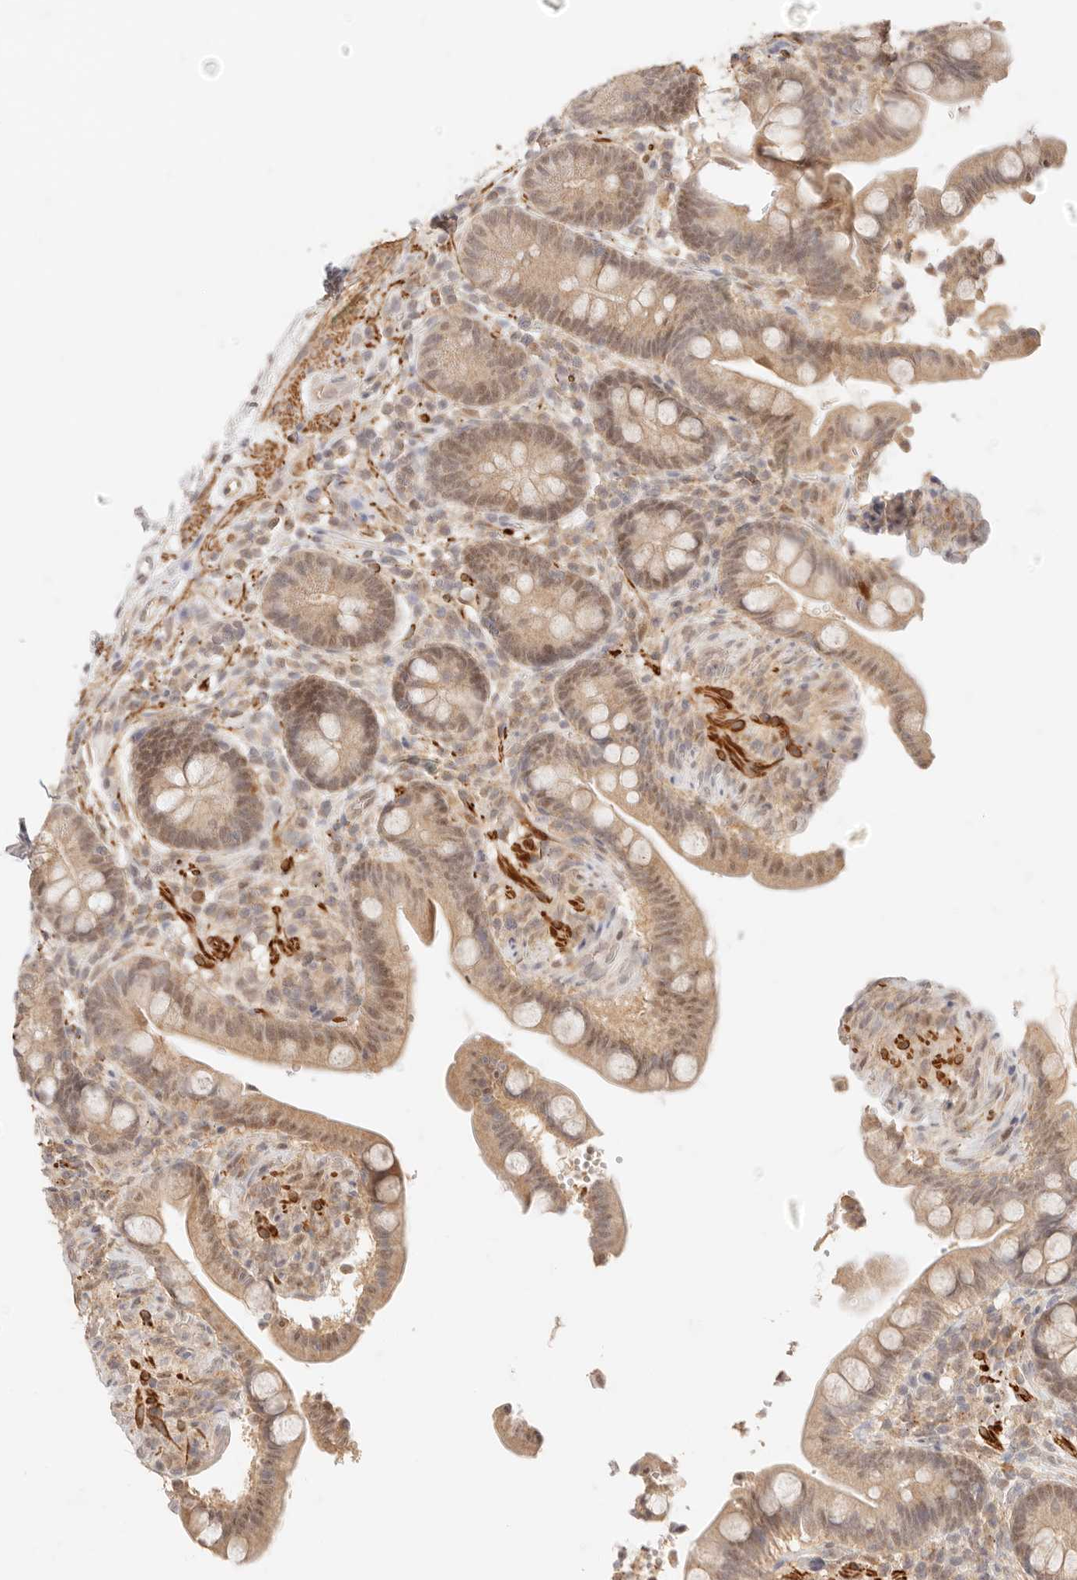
{"staining": {"intensity": "weak", "quantity": ">75%", "location": "cytoplasmic/membranous"}, "tissue": "colon", "cell_type": "Endothelial cells", "image_type": "normal", "snomed": [{"axis": "morphology", "description": "Normal tissue, NOS"}, {"axis": "topography", "description": "Smooth muscle"}, {"axis": "topography", "description": "Colon"}], "caption": "This is a histology image of immunohistochemistry staining of normal colon, which shows weak expression in the cytoplasmic/membranous of endothelial cells.", "gene": "TRIM11", "patient": {"sex": "male", "age": 73}}